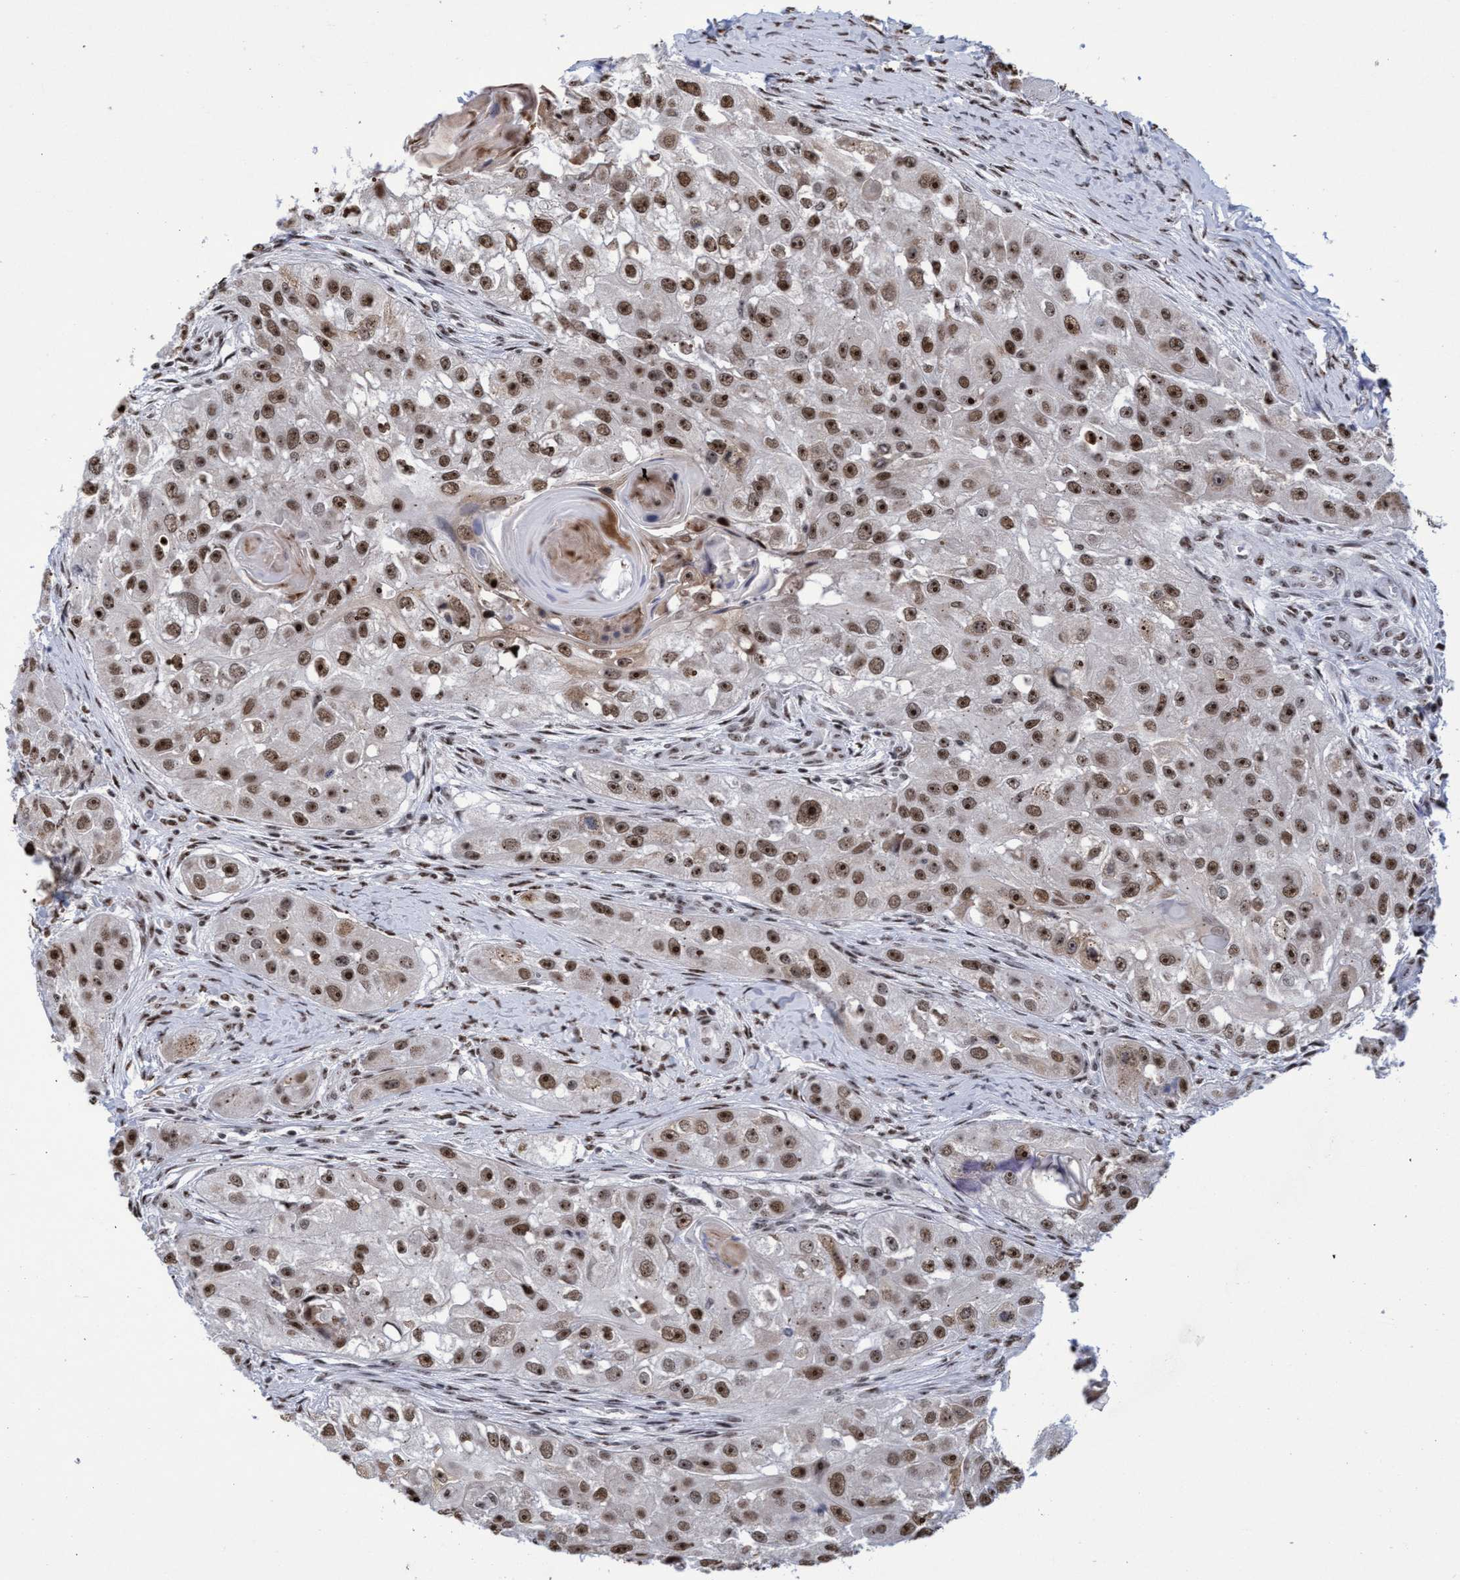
{"staining": {"intensity": "strong", "quantity": ">75%", "location": "nuclear"}, "tissue": "head and neck cancer", "cell_type": "Tumor cells", "image_type": "cancer", "snomed": [{"axis": "morphology", "description": "Normal tissue, NOS"}, {"axis": "morphology", "description": "Squamous cell carcinoma, NOS"}, {"axis": "topography", "description": "Skeletal muscle"}, {"axis": "topography", "description": "Head-Neck"}], "caption": "Tumor cells demonstrate high levels of strong nuclear positivity in about >75% of cells in human head and neck cancer (squamous cell carcinoma).", "gene": "EFCAB10", "patient": {"sex": "male", "age": 51}}